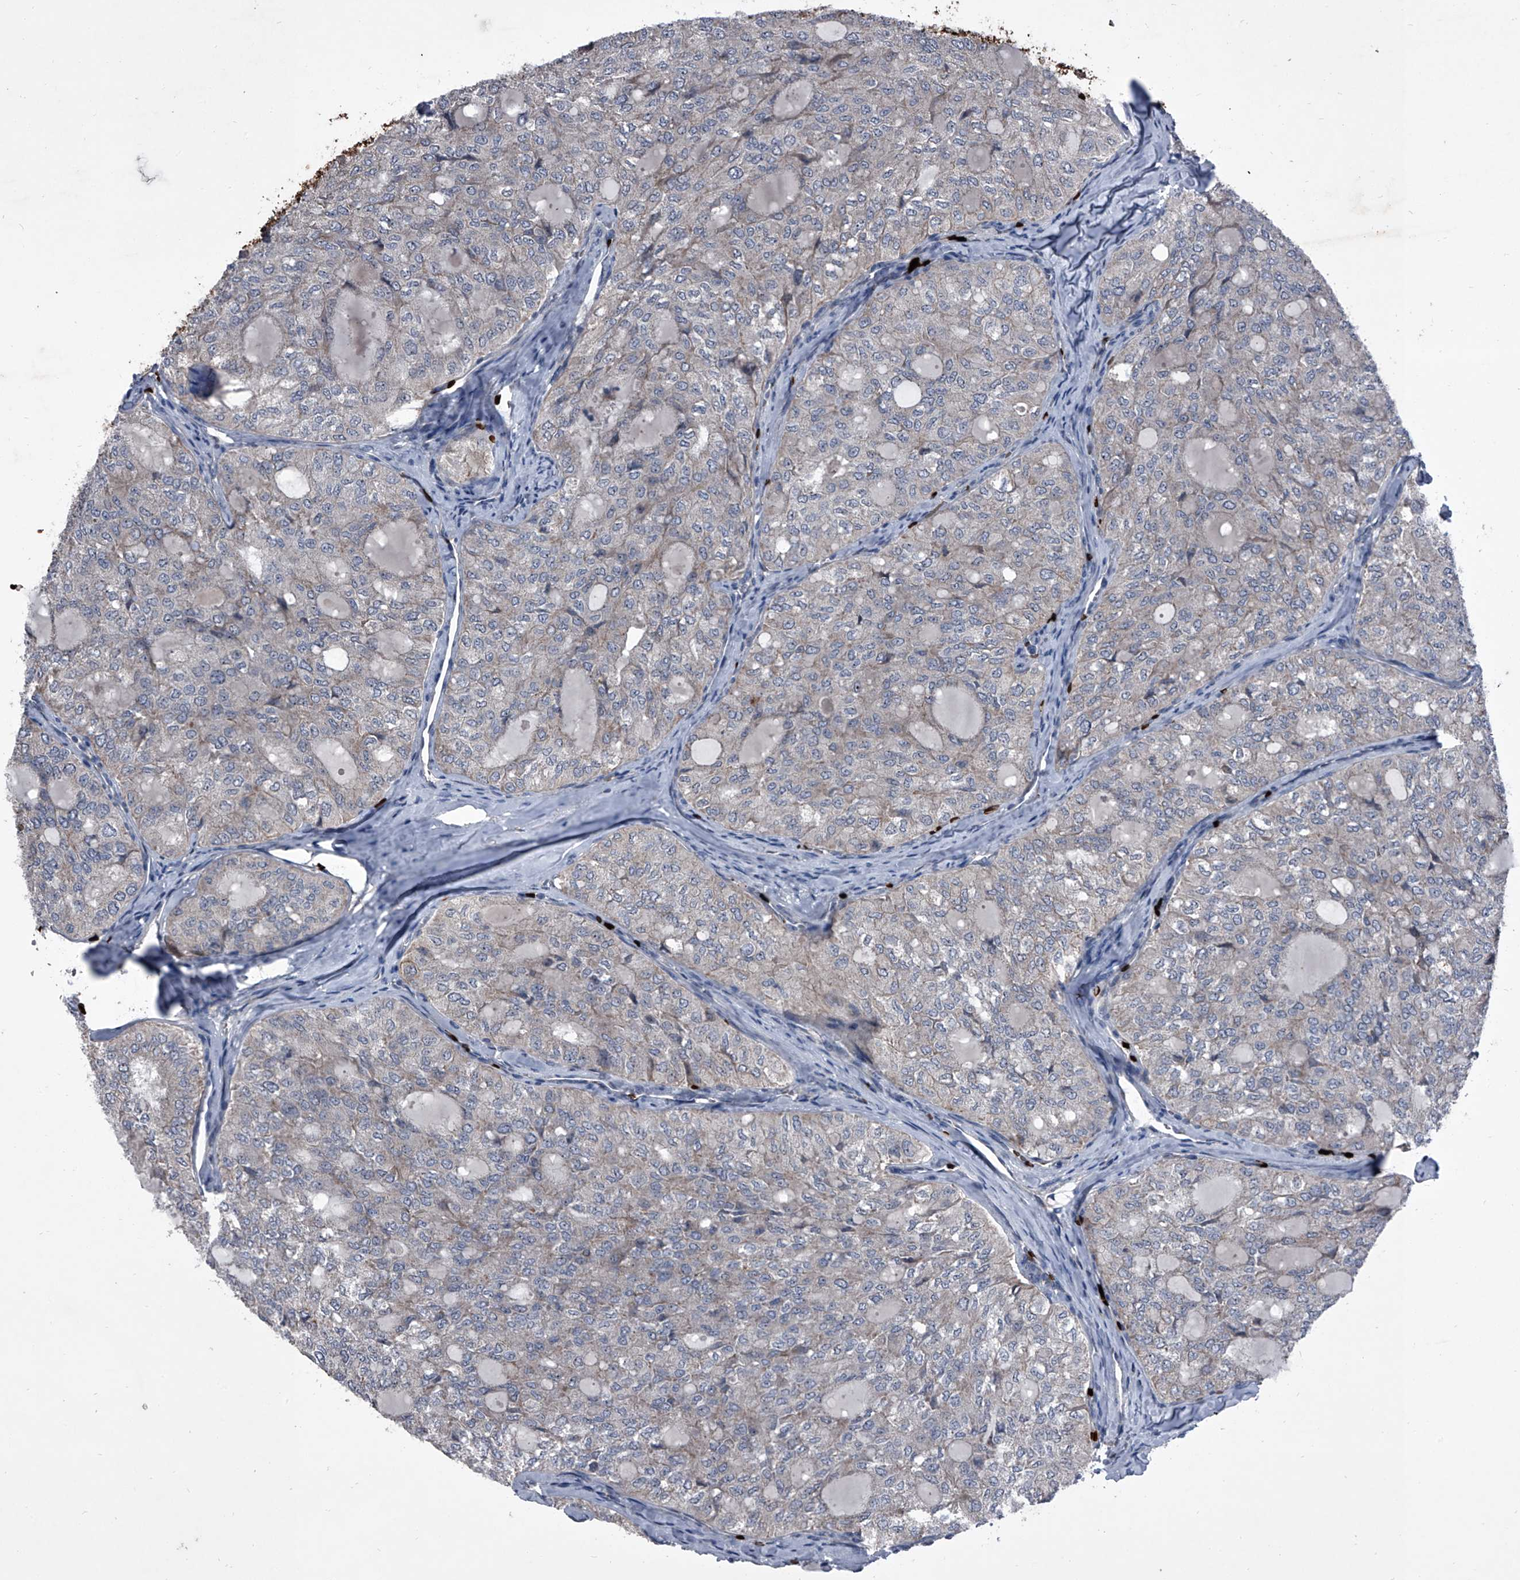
{"staining": {"intensity": "negative", "quantity": "none", "location": "none"}, "tissue": "thyroid cancer", "cell_type": "Tumor cells", "image_type": "cancer", "snomed": [{"axis": "morphology", "description": "Follicular adenoma carcinoma, NOS"}, {"axis": "topography", "description": "Thyroid gland"}], "caption": "Micrograph shows no significant protein expression in tumor cells of follicular adenoma carcinoma (thyroid).", "gene": "CEP85L", "patient": {"sex": "male", "age": 75}}